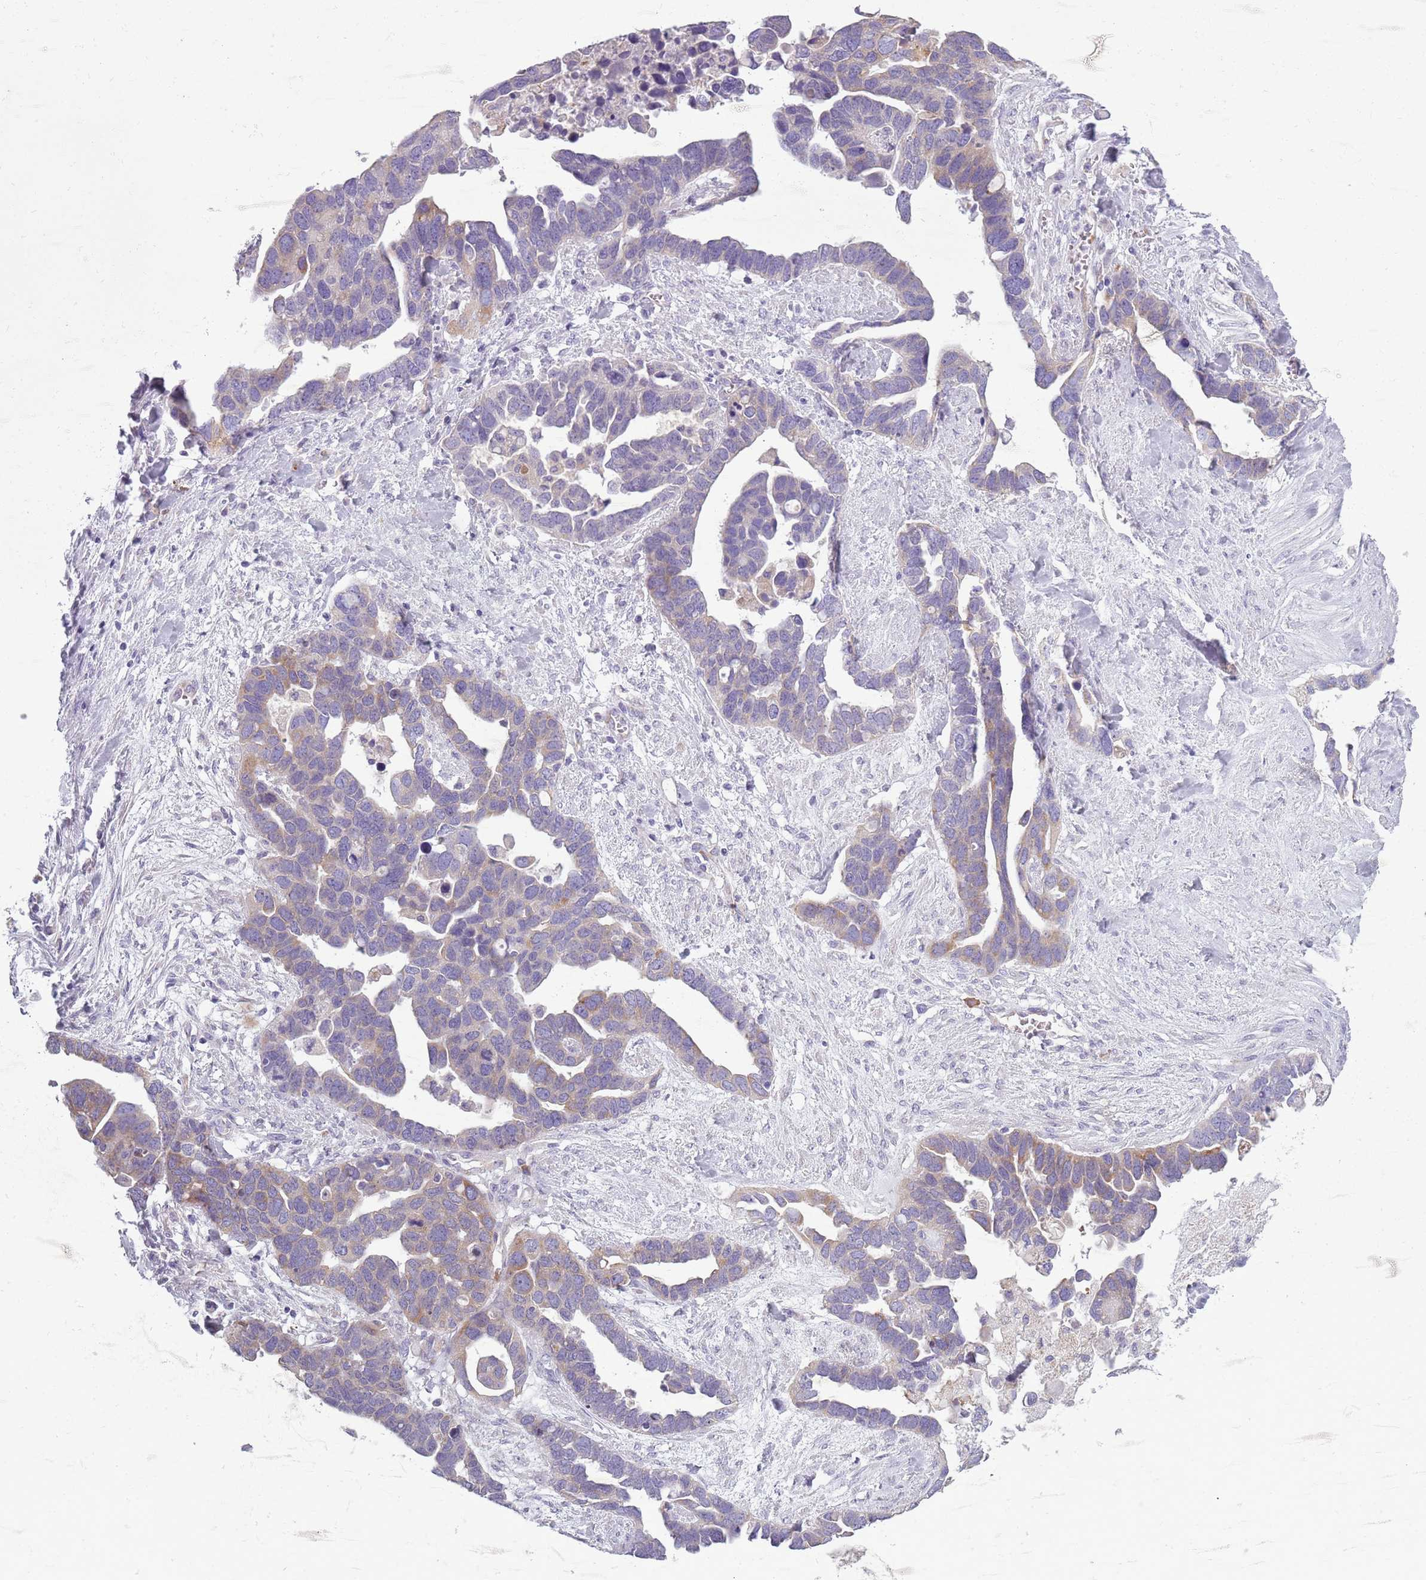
{"staining": {"intensity": "weak", "quantity": "25%-75%", "location": "cytoplasmic/membranous"}, "tissue": "ovarian cancer", "cell_type": "Tumor cells", "image_type": "cancer", "snomed": [{"axis": "morphology", "description": "Cystadenocarcinoma, serous, NOS"}, {"axis": "topography", "description": "Ovary"}], "caption": "Immunohistochemistry (IHC) (DAB) staining of human ovarian cancer (serous cystadenocarcinoma) shows weak cytoplasmic/membranous protein staining in about 25%-75% of tumor cells.", "gene": "HYOU1", "patient": {"sex": "female", "age": 54}}